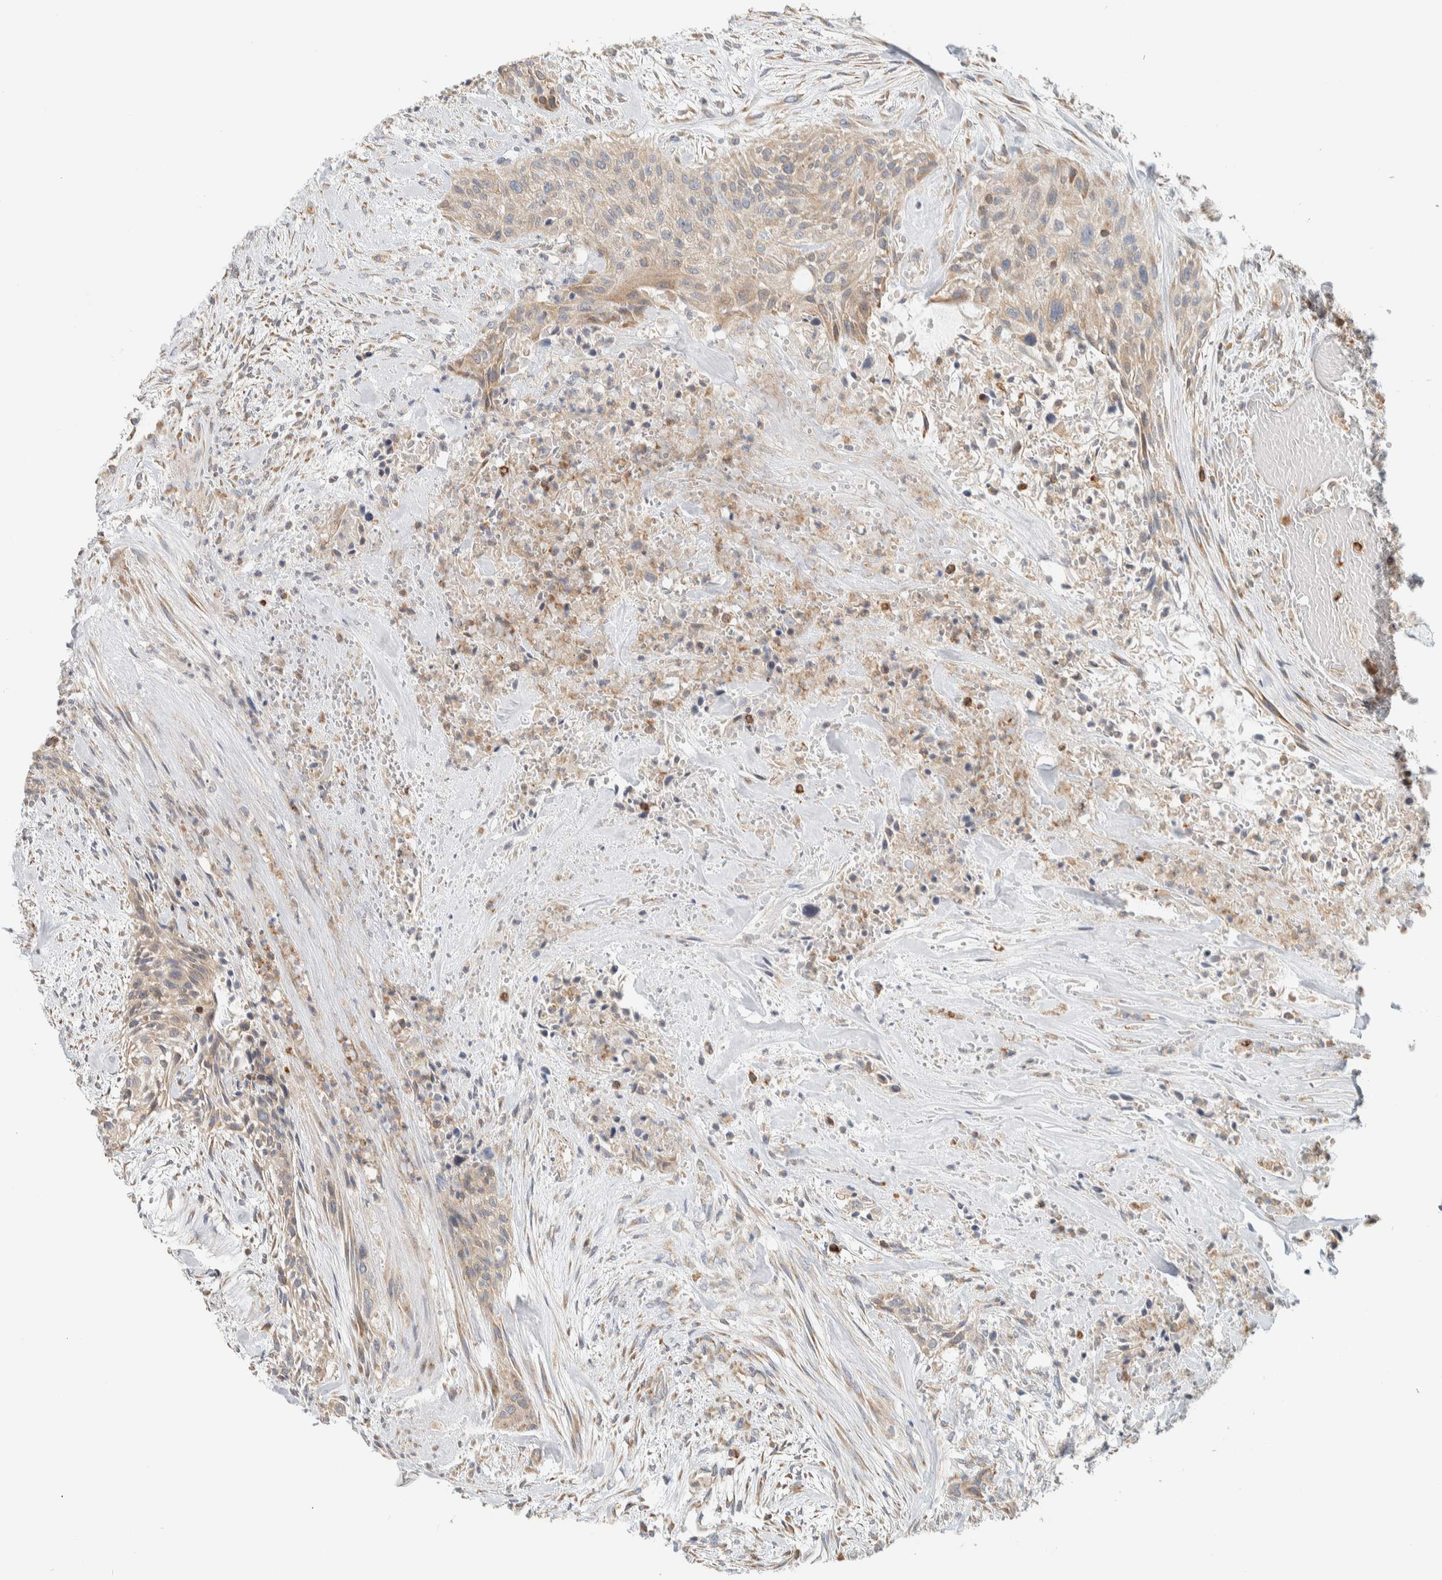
{"staining": {"intensity": "weak", "quantity": ">75%", "location": "cytoplasmic/membranous"}, "tissue": "urothelial cancer", "cell_type": "Tumor cells", "image_type": "cancer", "snomed": [{"axis": "morphology", "description": "Urothelial carcinoma, High grade"}, {"axis": "topography", "description": "Urinary bladder"}], "caption": "Weak cytoplasmic/membranous staining is identified in approximately >75% of tumor cells in high-grade urothelial carcinoma. The staining was performed using DAB (3,3'-diaminobenzidine) to visualize the protein expression in brown, while the nuclei were stained in blue with hematoxylin (Magnification: 20x).", "gene": "CCDC57", "patient": {"sex": "male", "age": 35}}